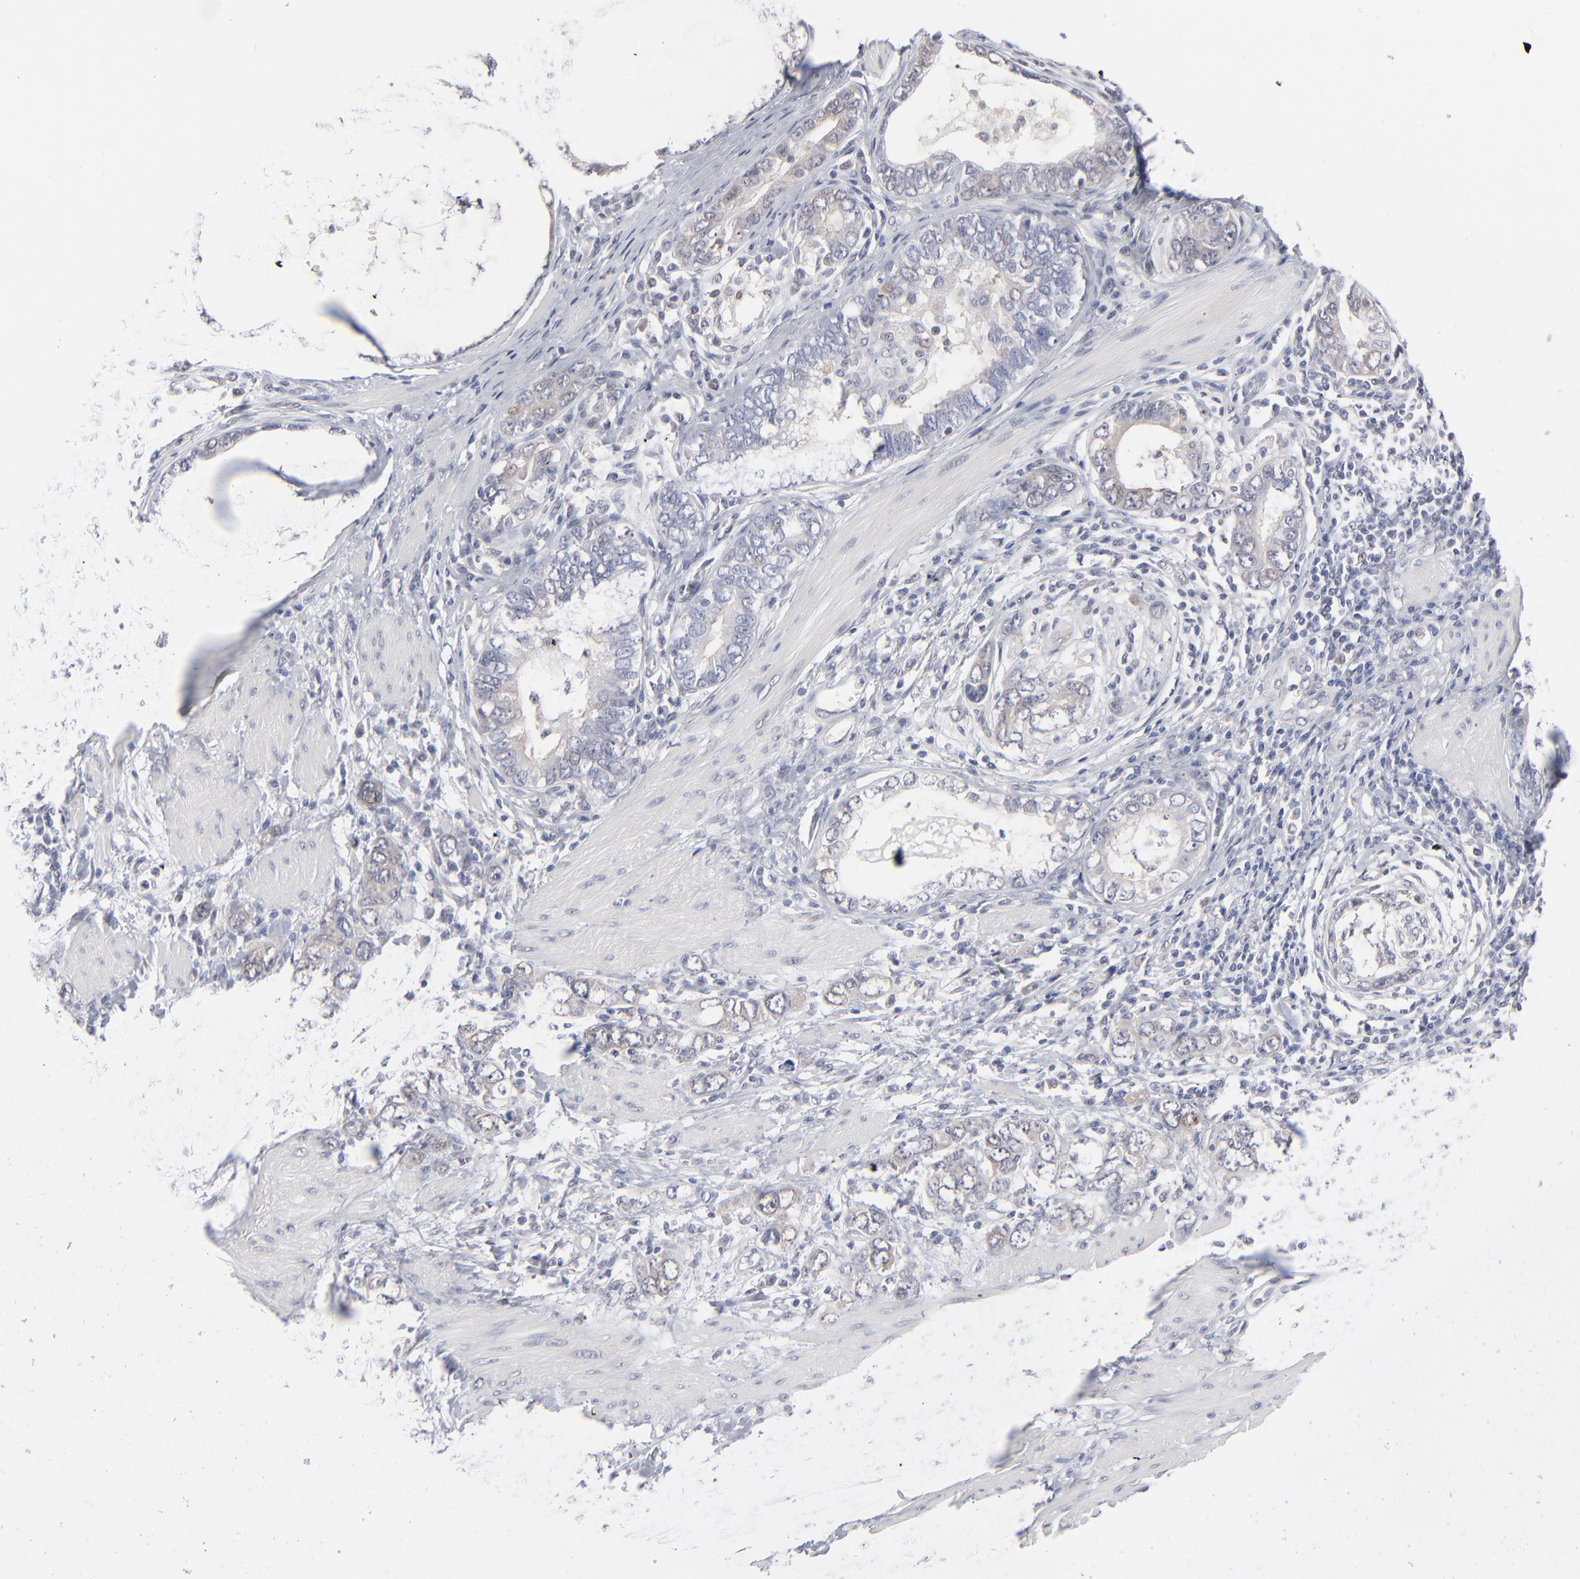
{"staining": {"intensity": "weak", "quantity": "<25%", "location": "cytoplasmic/membranous"}, "tissue": "stomach cancer", "cell_type": "Tumor cells", "image_type": "cancer", "snomed": [{"axis": "morphology", "description": "Adenocarcinoma, NOS"}, {"axis": "topography", "description": "Stomach, lower"}], "caption": "High magnification brightfield microscopy of stomach cancer (adenocarcinoma) stained with DAB (3,3'-diaminobenzidine) (brown) and counterstained with hematoxylin (blue): tumor cells show no significant staining.", "gene": "RBM3", "patient": {"sex": "female", "age": 93}}